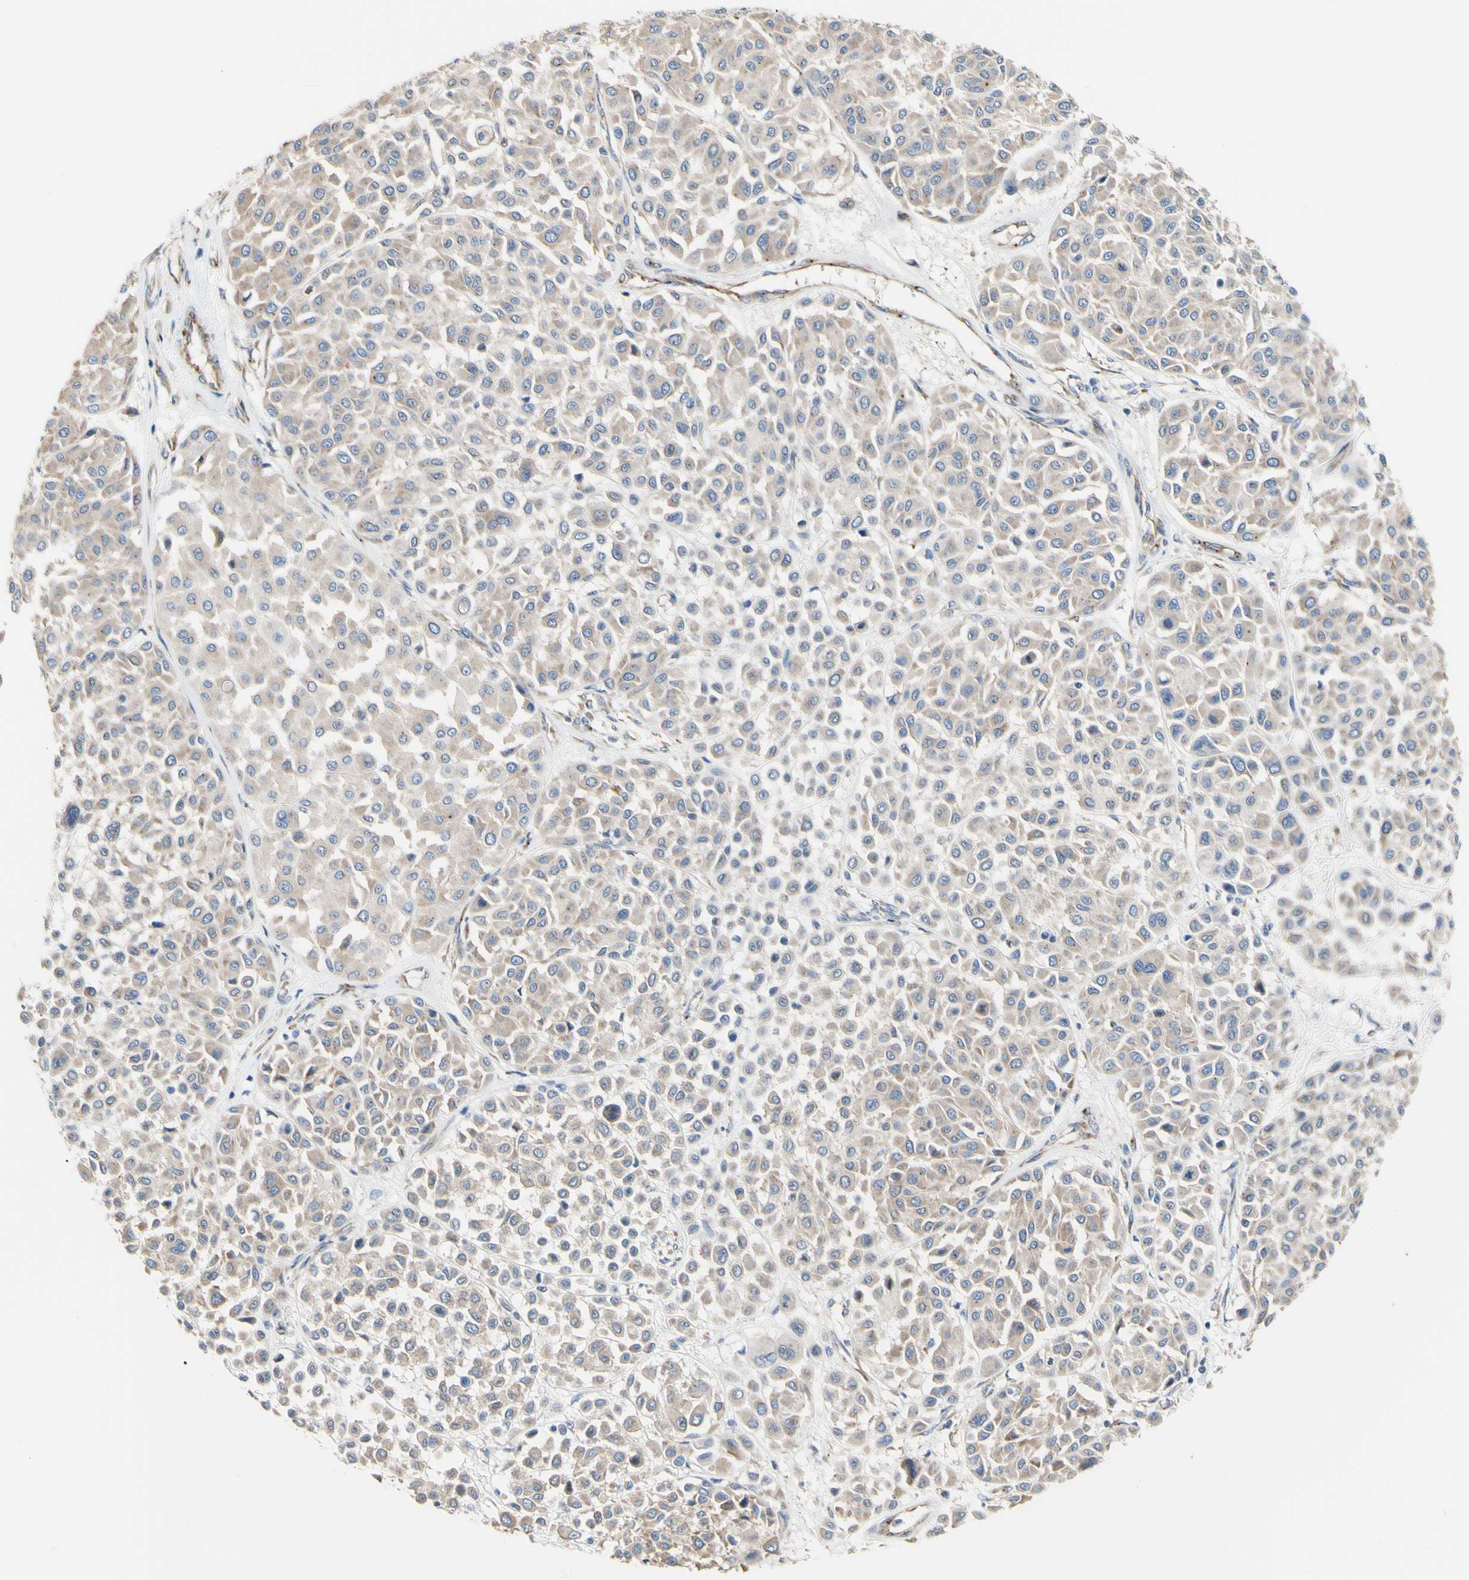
{"staining": {"intensity": "moderate", "quantity": "25%-75%", "location": "cytoplasmic/membranous"}, "tissue": "melanoma", "cell_type": "Tumor cells", "image_type": "cancer", "snomed": [{"axis": "morphology", "description": "Malignant melanoma, Metastatic site"}, {"axis": "topography", "description": "Soft tissue"}], "caption": "Immunohistochemistry (DAB) staining of melanoma shows moderate cytoplasmic/membranous protein staining in about 25%-75% of tumor cells. (brown staining indicates protein expression, while blue staining denotes nuclei).", "gene": "LRIG3", "patient": {"sex": "male", "age": 41}}